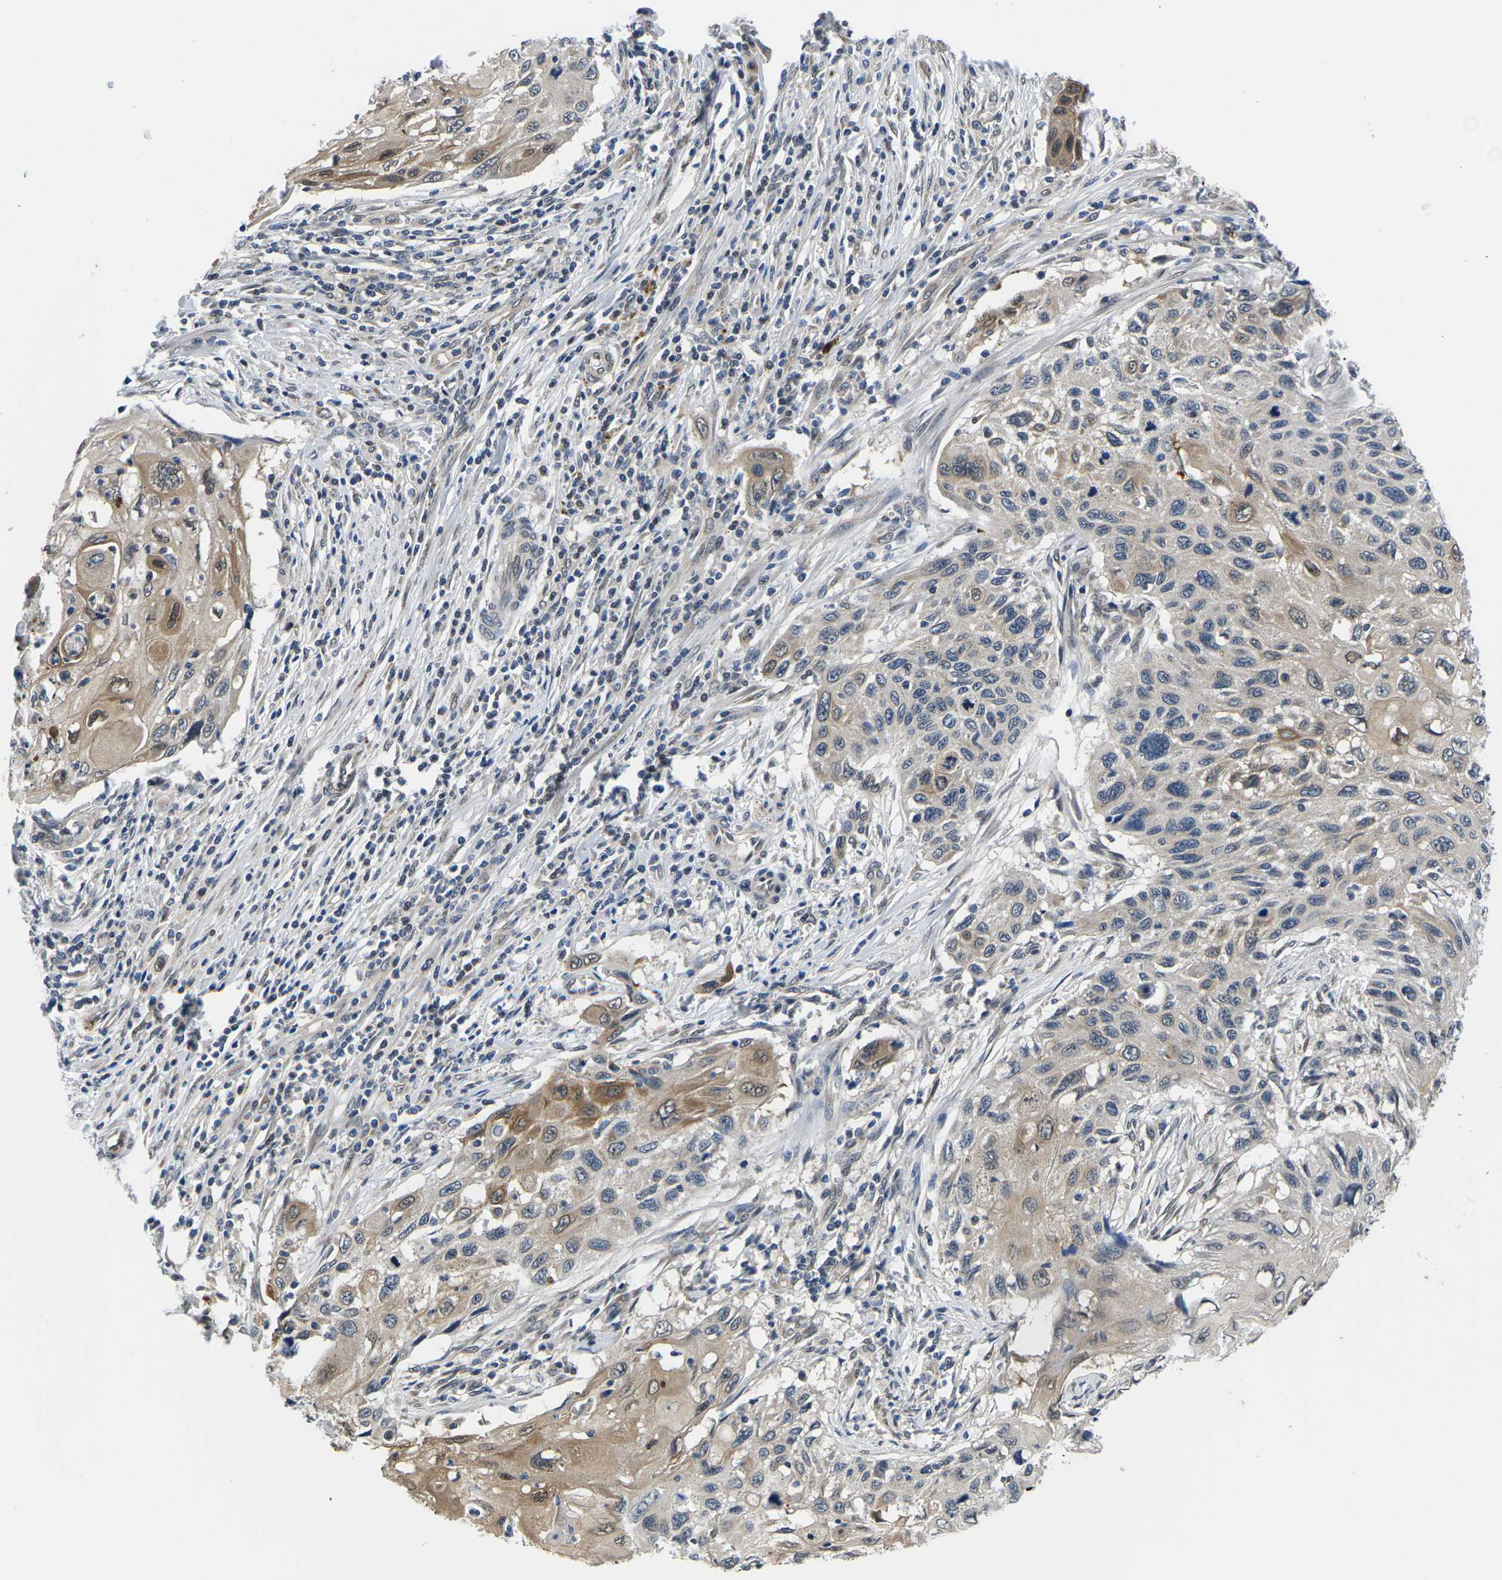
{"staining": {"intensity": "moderate", "quantity": "<25%", "location": "cytoplasmic/membranous"}, "tissue": "cervical cancer", "cell_type": "Tumor cells", "image_type": "cancer", "snomed": [{"axis": "morphology", "description": "Squamous cell carcinoma, NOS"}, {"axis": "topography", "description": "Cervix"}], "caption": "A high-resolution micrograph shows immunohistochemistry (IHC) staining of cervical cancer (squamous cell carcinoma), which reveals moderate cytoplasmic/membranous staining in about <25% of tumor cells.", "gene": "SNX10", "patient": {"sex": "female", "age": 70}}